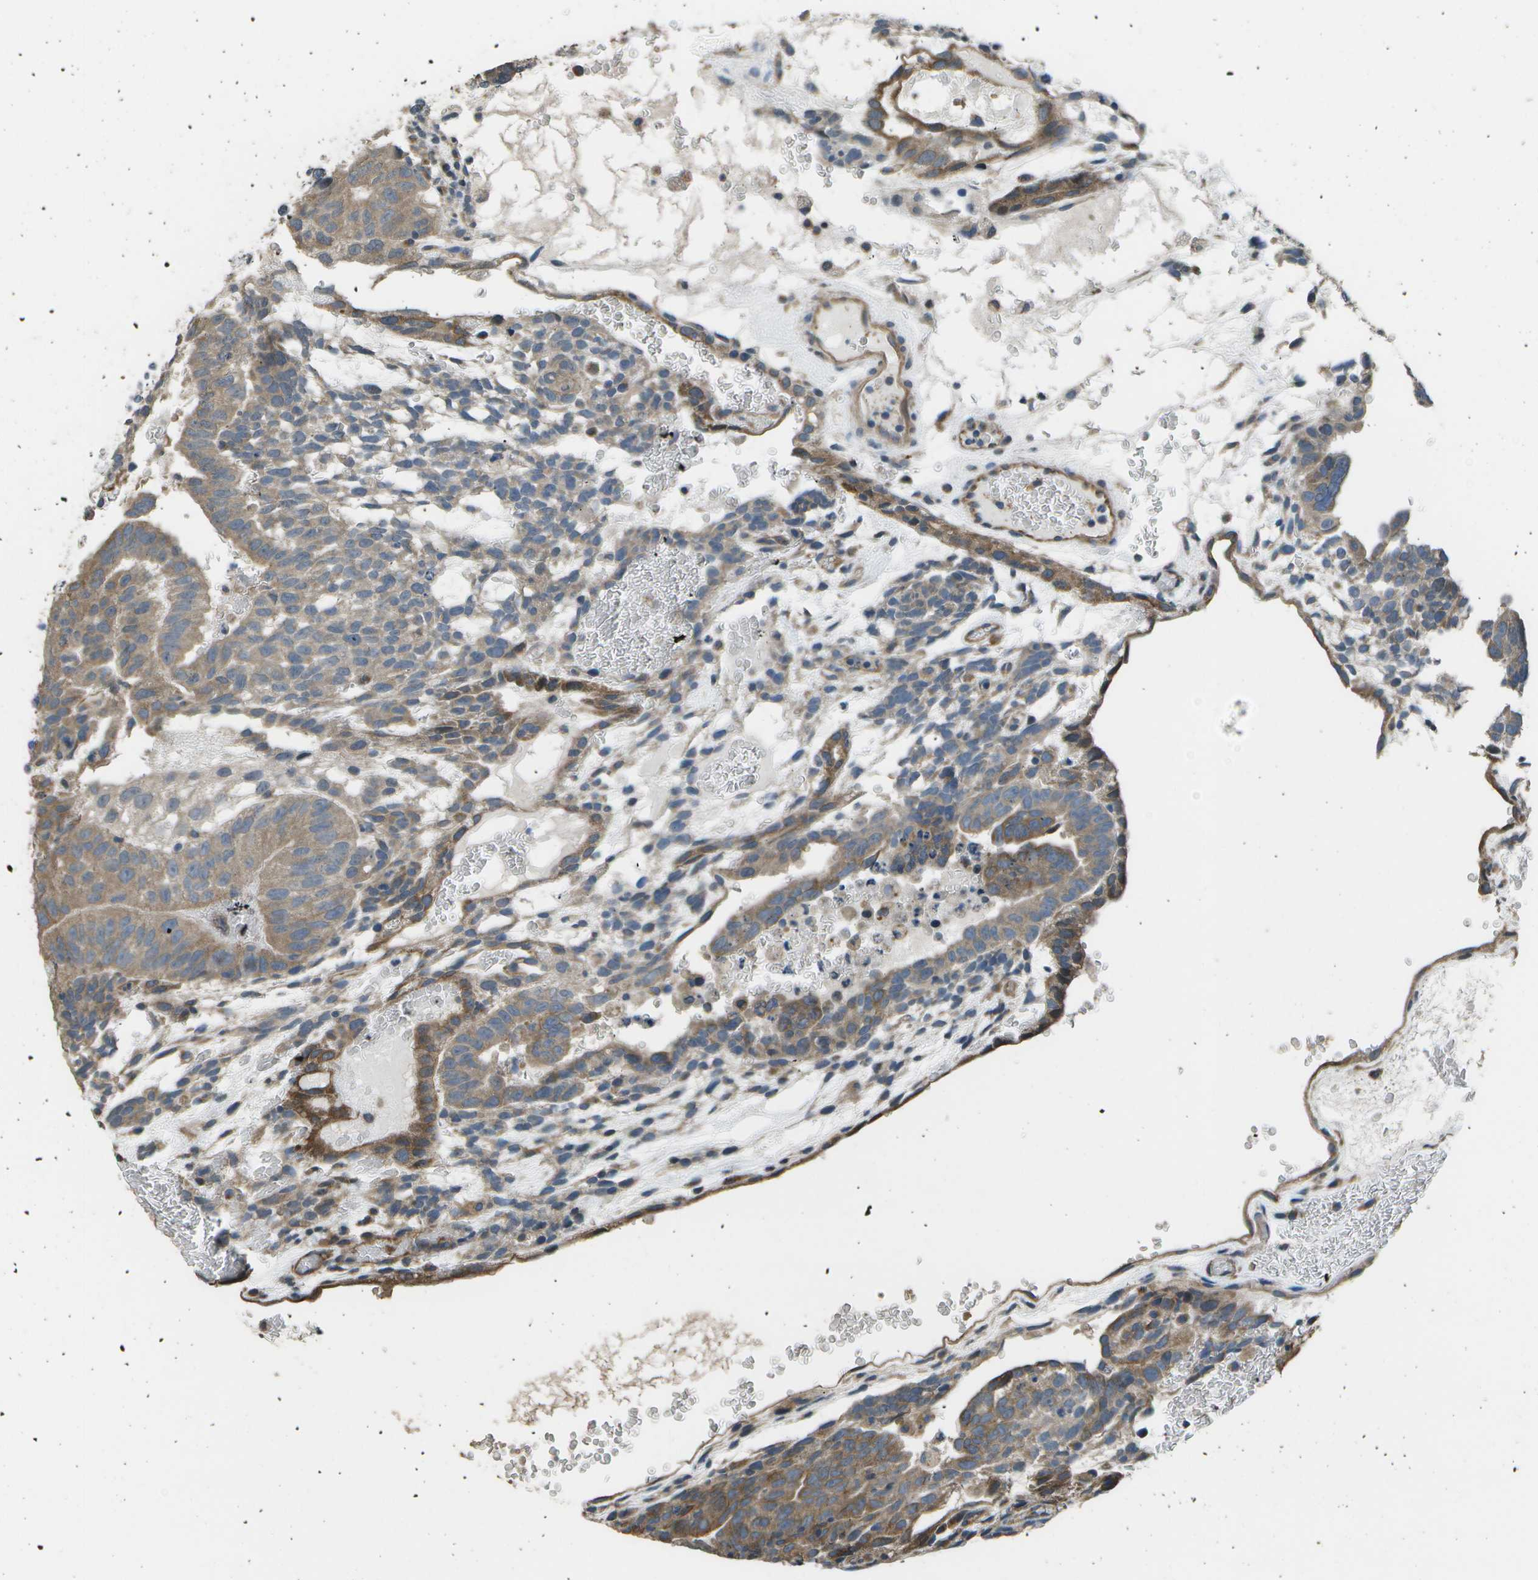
{"staining": {"intensity": "moderate", "quantity": ">75%", "location": "cytoplasmic/membranous"}, "tissue": "testis cancer", "cell_type": "Tumor cells", "image_type": "cancer", "snomed": [{"axis": "morphology", "description": "Seminoma, NOS"}, {"axis": "morphology", "description": "Carcinoma, Embryonal, NOS"}, {"axis": "topography", "description": "Testis"}], "caption": "This image reveals testis seminoma stained with IHC to label a protein in brown. The cytoplasmic/membranous of tumor cells show moderate positivity for the protein. Nuclei are counter-stained blue.", "gene": "CLNS1A", "patient": {"sex": "male", "age": 52}}